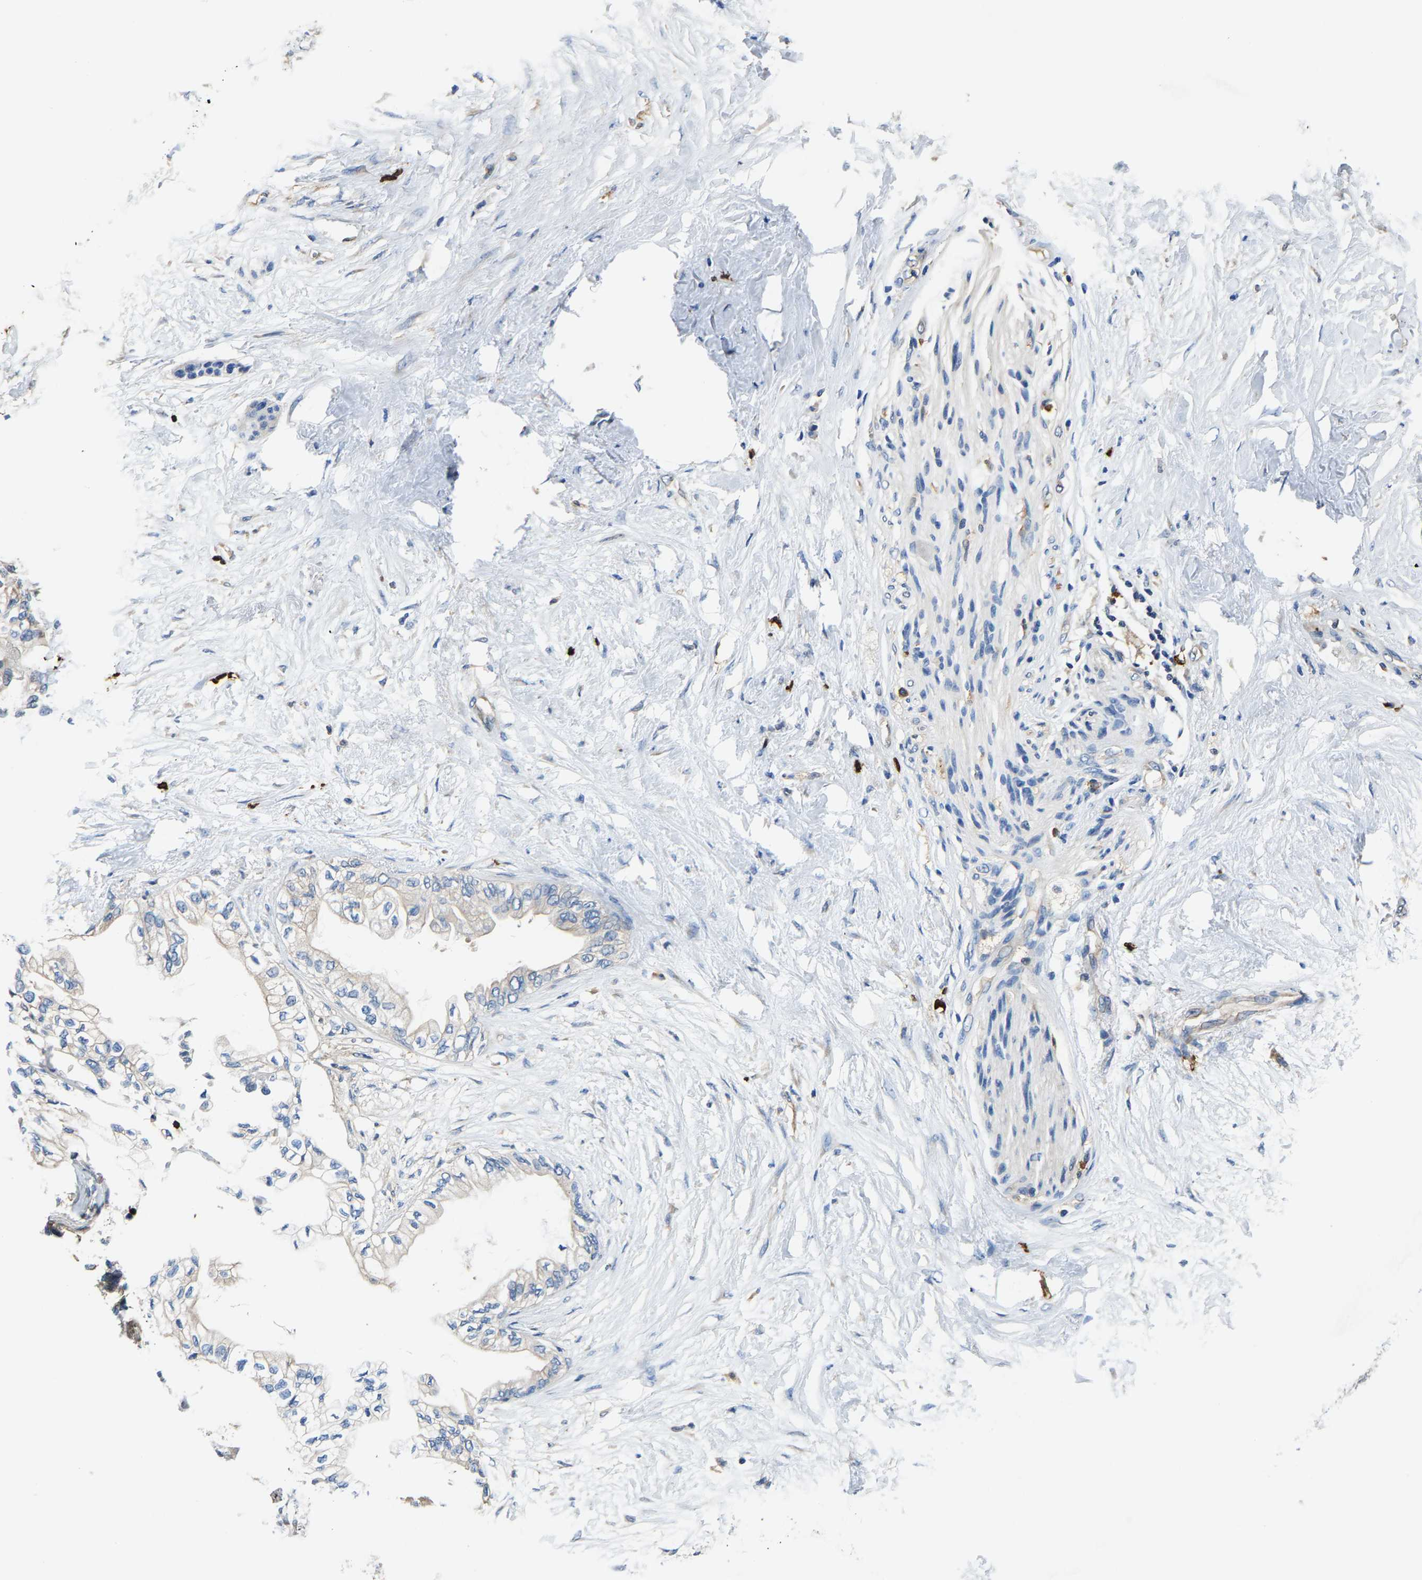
{"staining": {"intensity": "weak", "quantity": "<25%", "location": "cytoplasmic/membranous"}, "tissue": "pancreatic cancer", "cell_type": "Tumor cells", "image_type": "cancer", "snomed": [{"axis": "morphology", "description": "Normal tissue, NOS"}, {"axis": "morphology", "description": "Adenocarcinoma, NOS"}, {"axis": "topography", "description": "Pancreas"}, {"axis": "topography", "description": "Duodenum"}], "caption": "Immunohistochemistry micrograph of human adenocarcinoma (pancreatic) stained for a protein (brown), which demonstrates no expression in tumor cells.", "gene": "TRAF6", "patient": {"sex": "female", "age": 60}}